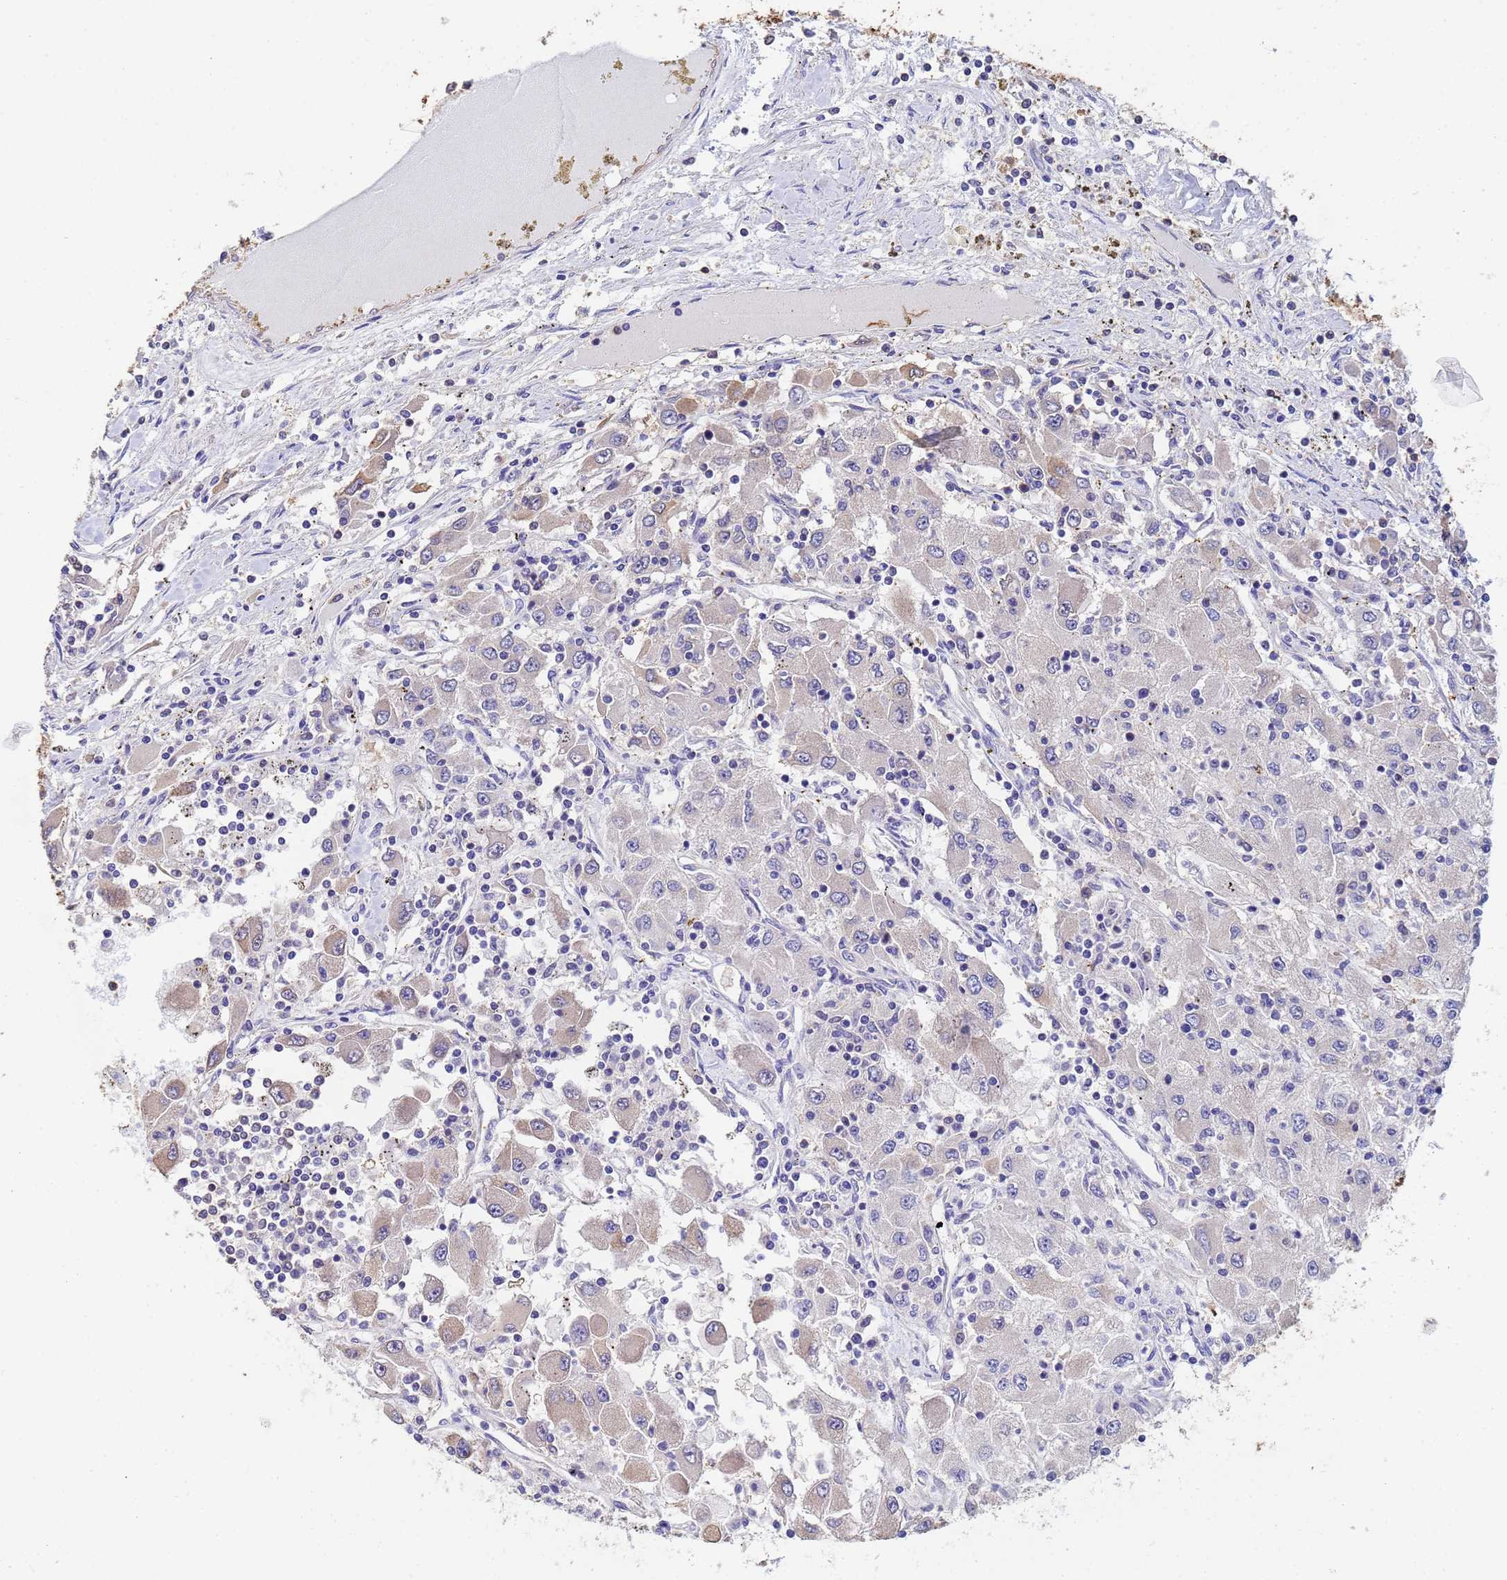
{"staining": {"intensity": "weak", "quantity": "<25%", "location": "cytoplasmic/membranous"}, "tissue": "renal cancer", "cell_type": "Tumor cells", "image_type": "cancer", "snomed": [{"axis": "morphology", "description": "Adenocarcinoma, NOS"}, {"axis": "topography", "description": "Kidney"}], "caption": "High magnification brightfield microscopy of adenocarcinoma (renal) stained with DAB (brown) and counterstained with hematoxylin (blue): tumor cells show no significant expression.", "gene": "FAM25A", "patient": {"sex": "female", "age": 67}}